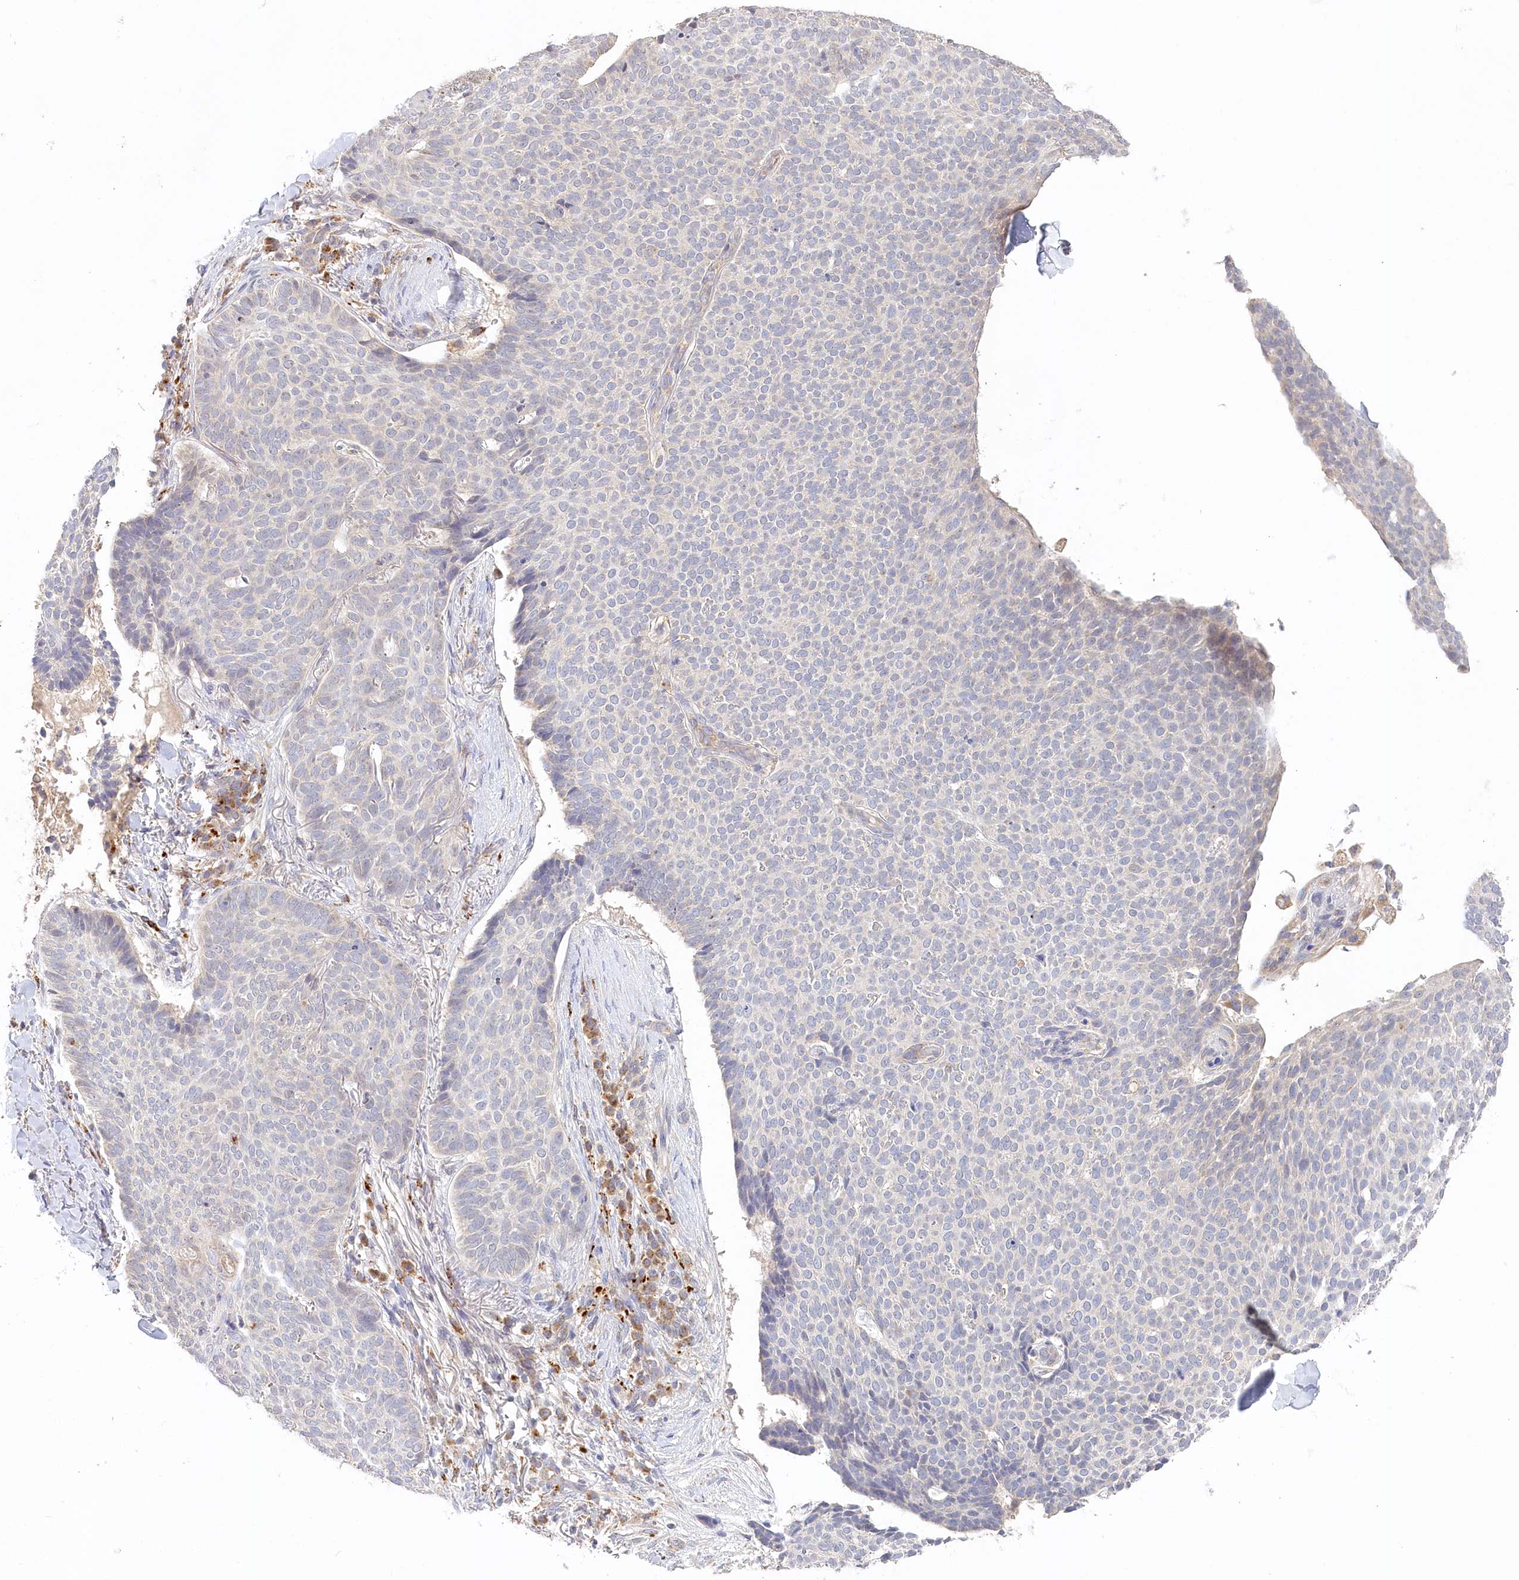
{"staining": {"intensity": "negative", "quantity": "none", "location": "none"}, "tissue": "skin cancer", "cell_type": "Tumor cells", "image_type": "cancer", "snomed": [{"axis": "morphology", "description": "Normal tissue, NOS"}, {"axis": "morphology", "description": "Basal cell carcinoma"}, {"axis": "topography", "description": "Skin"}], "caption": "This micrograph is of skin basal cell carcinoma stained with IHC to label a protein in brown with the nuclei are counter-stained blue. There is no expression in tumor cells.", "gene": "VSIG1", "patient": {"sex": "male", "age": 50}}